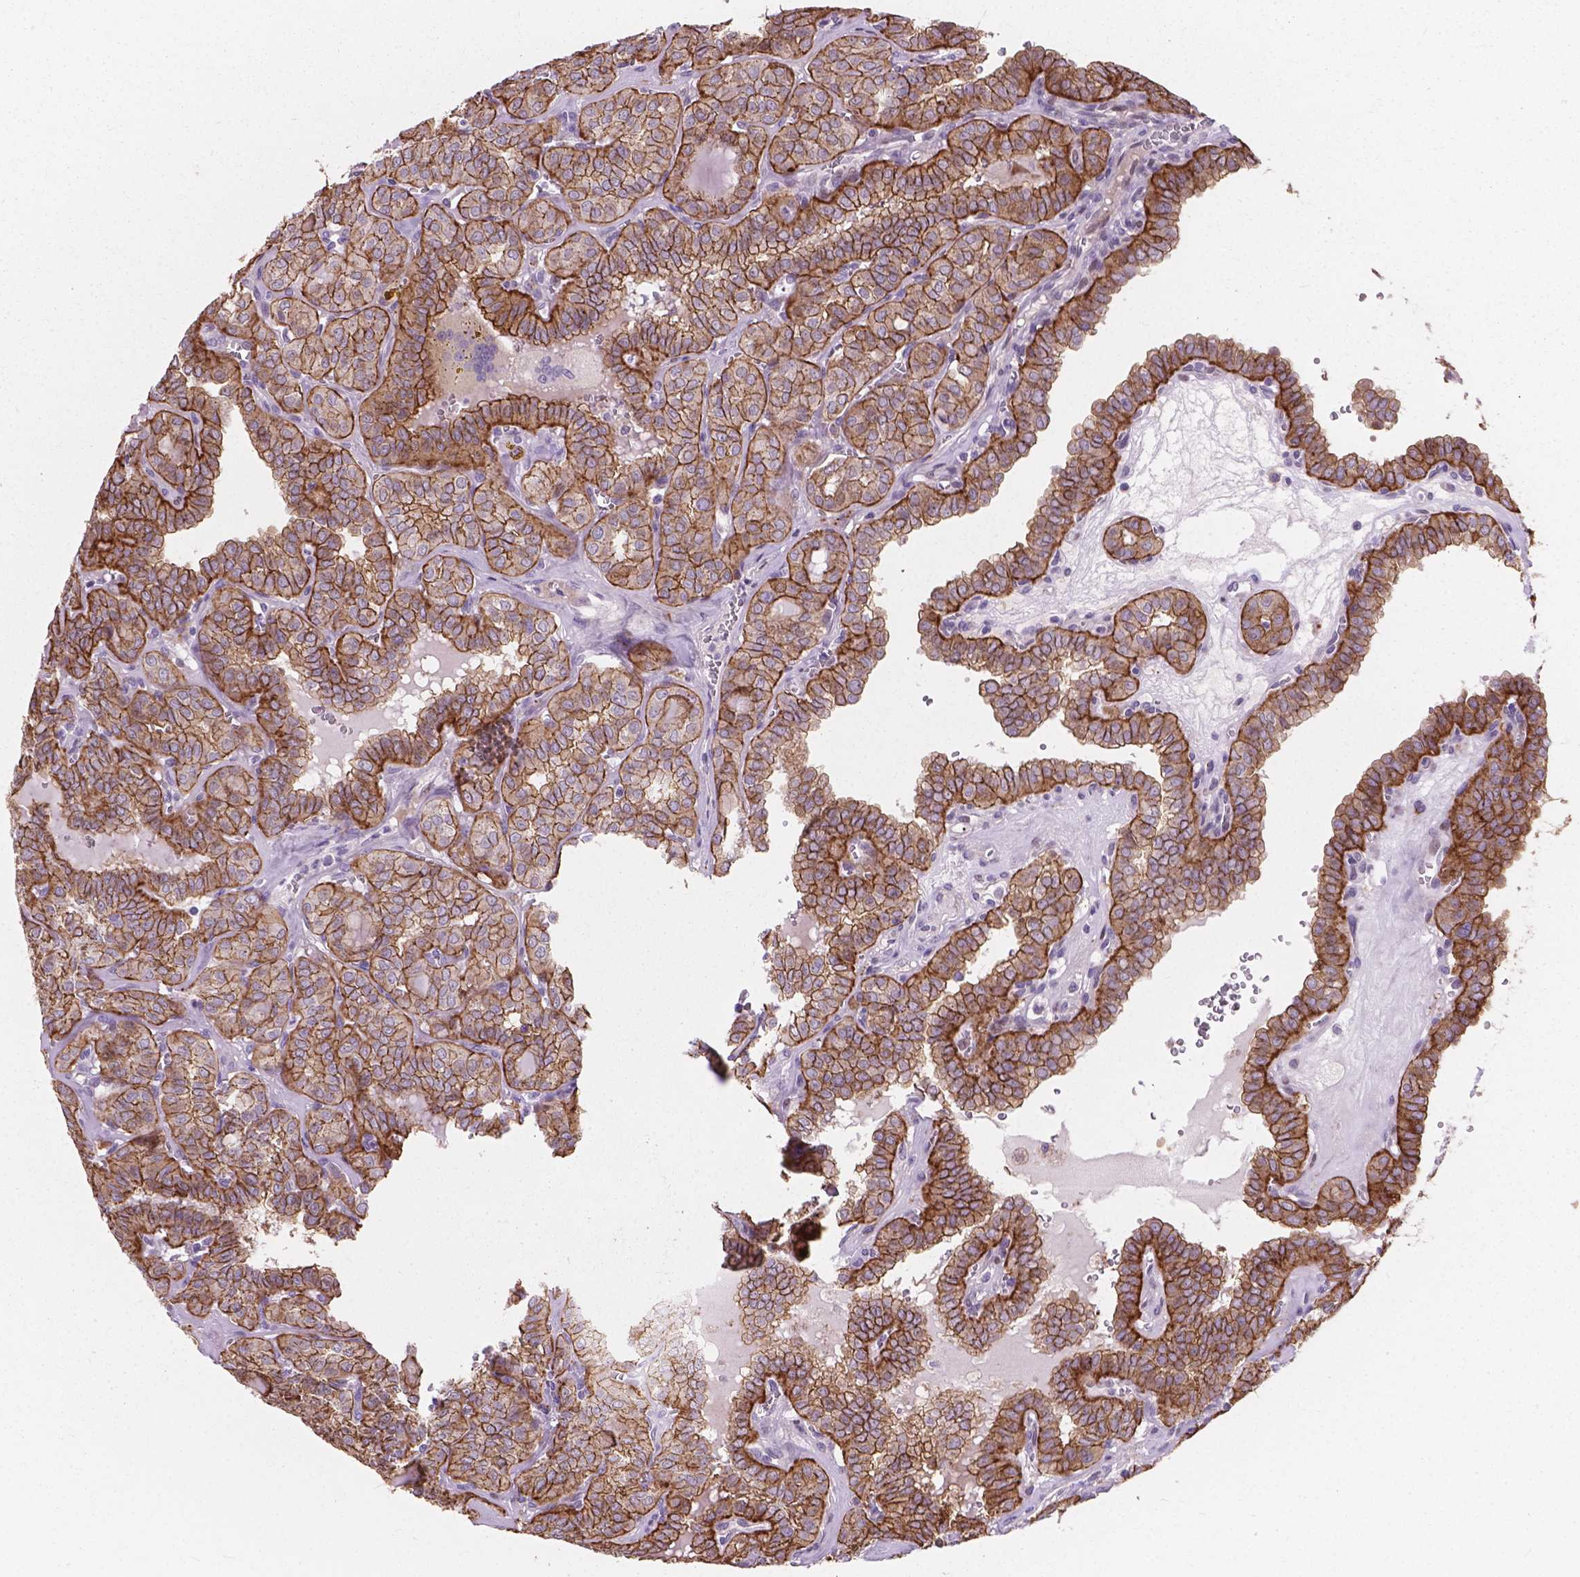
{"staining": {"intensity": "moderate", "quantity": "25%-75%", "location": "cytoplasmic/membranous"}, "tissue": "thyroid cancer", "cell_type": "Tumor cells", "image_type": "cancer", "snomed": [{"axis": "morphology", "description": "Papillary adenocarcinoma, NOS"}, {"axis": "topography", "description": "Thyroid gland"}], "caption": "Immunohistochemical staining of thyroid cancer shows moderate cytoplasmic/membranous protein expression in about 25%-75% of tumor cells.", "gene": "MYH14", "patient": {"sex": "female", "age": 41}}